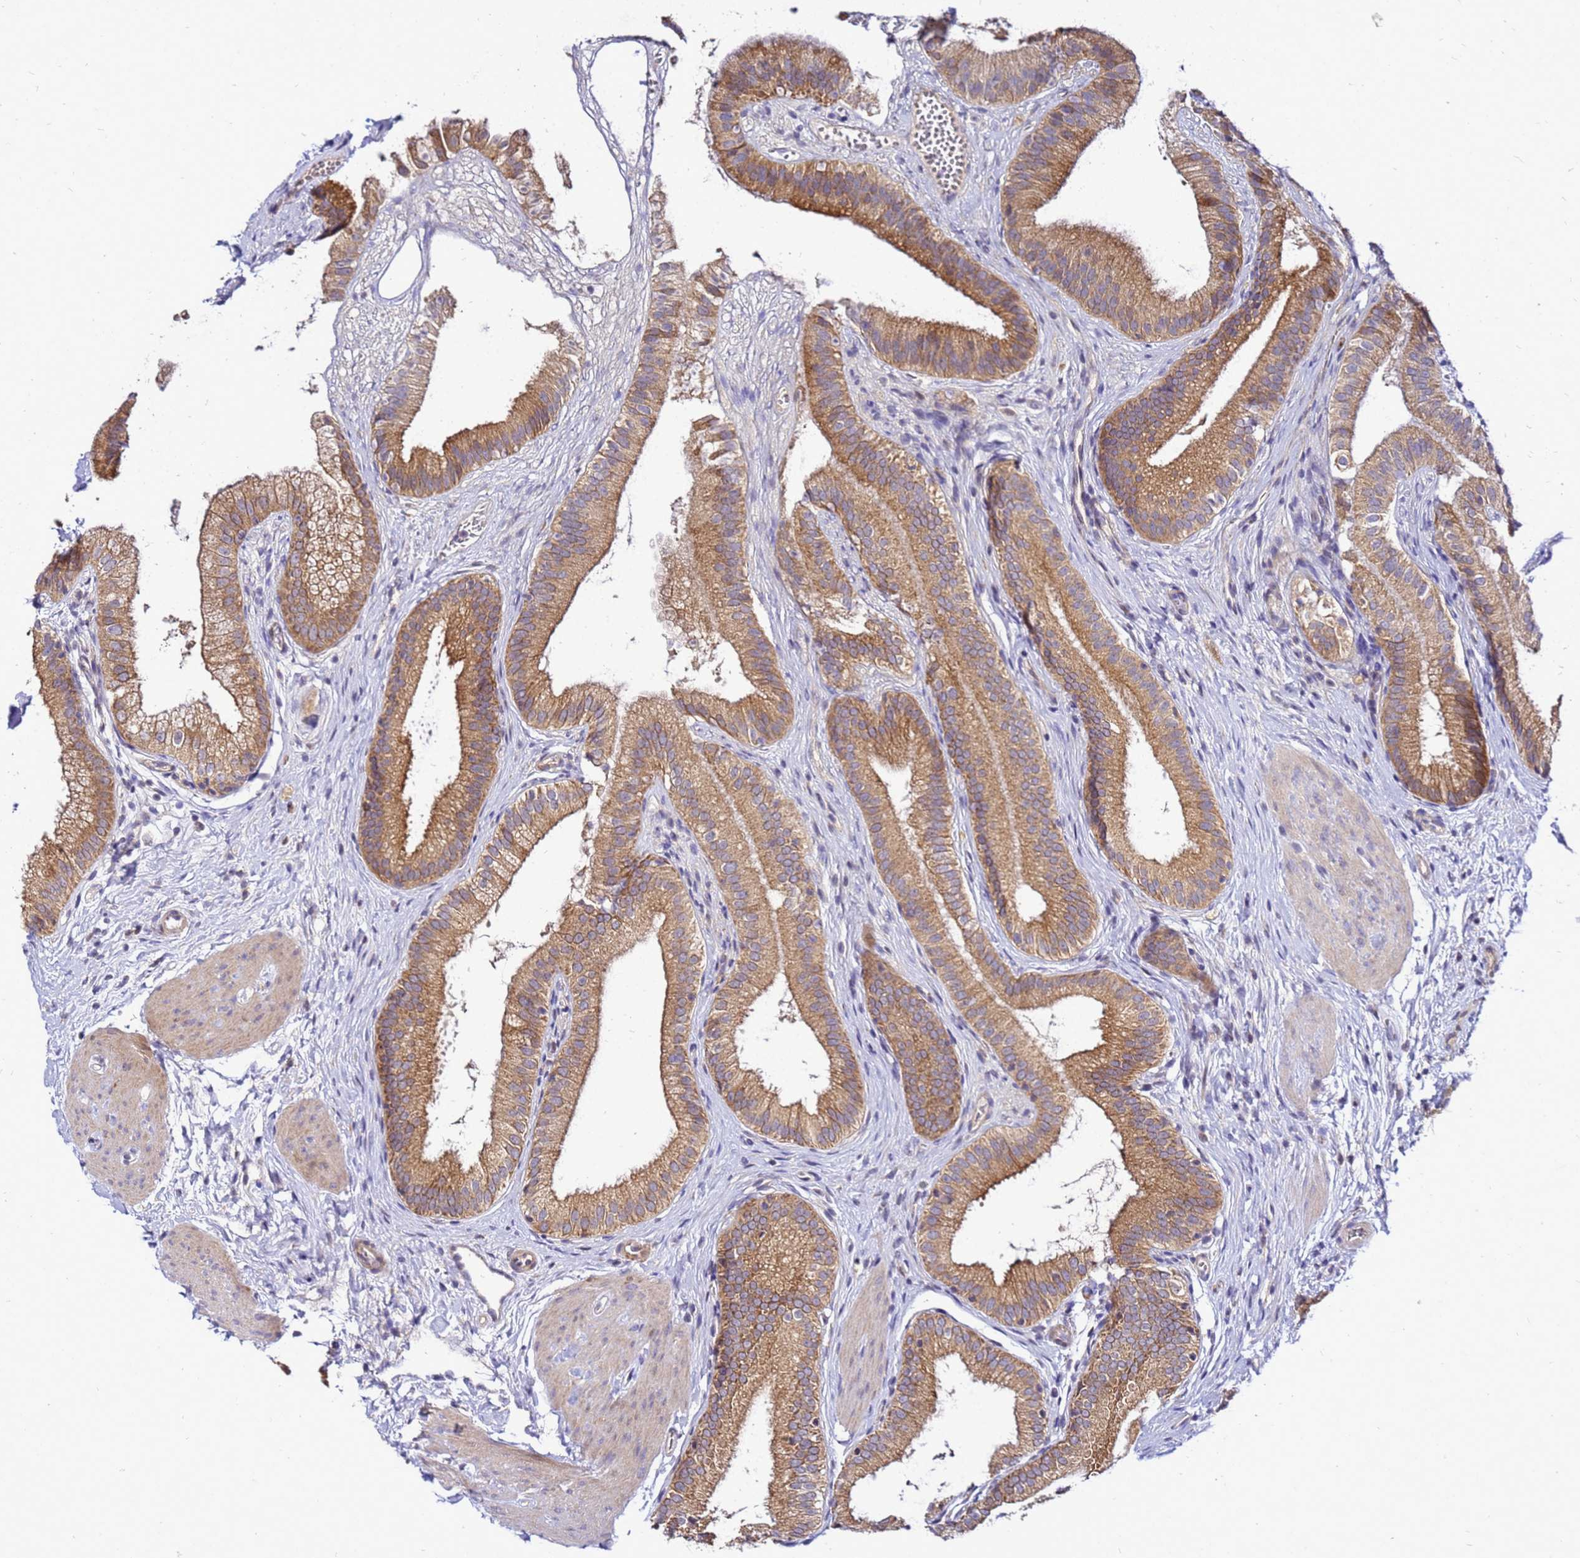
{"staining": {"intensity": "moderate", "quantity": ">75%", "location": "cytoplasmic/membranous"}, "tissue": "gallbladder", "cell_type": "Glandular cells", "image_type": "normal", "snomed": [{"axis": "morphology", "description": "Normal tissue, NOS"}, {"axis": "topography", "description": "Gallbladder"}], "caption": "This is an image of immunohistochemistry staining of normal gallbladder, which shows moderate positivity in the cytoplasmic/membranous of glandular cells.", "gene": "ADPGK", "patient": {"sex": "female", "age": 54}}